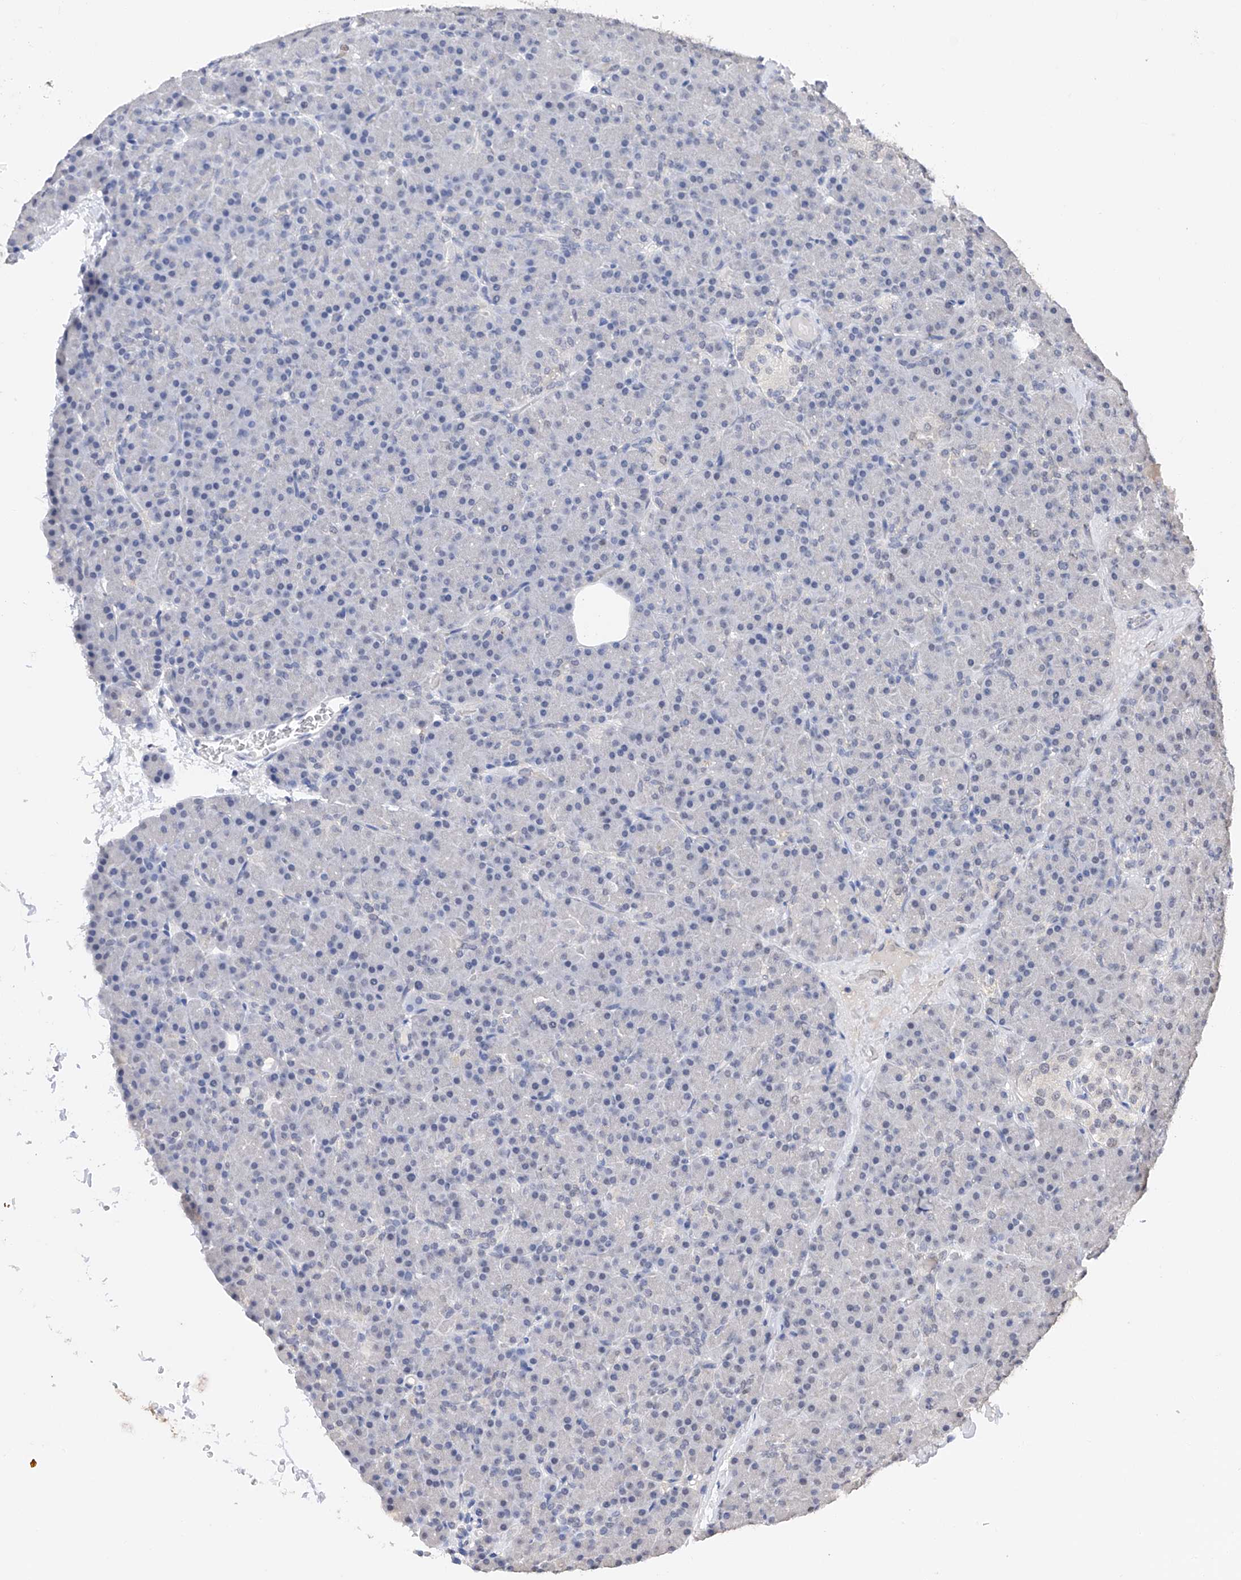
{"staining": {"intensity": "negative", "quantity": "none", "location": "none"}, "tissue": "pancreas", "cell_type": "Exocrine glandular cells", "image_type": "normal", "snomed": [{"axis": "morphology", "description": "Normal tissue, NOS"}, {"axis": "topography", "description": "Pancreas"}], "caption": "An image of pancreas stained for a protein shows no brown staining in exocrine glandular cells.", "gene": "DMAP1", "patient": {"sex": "female", "age": 43}}